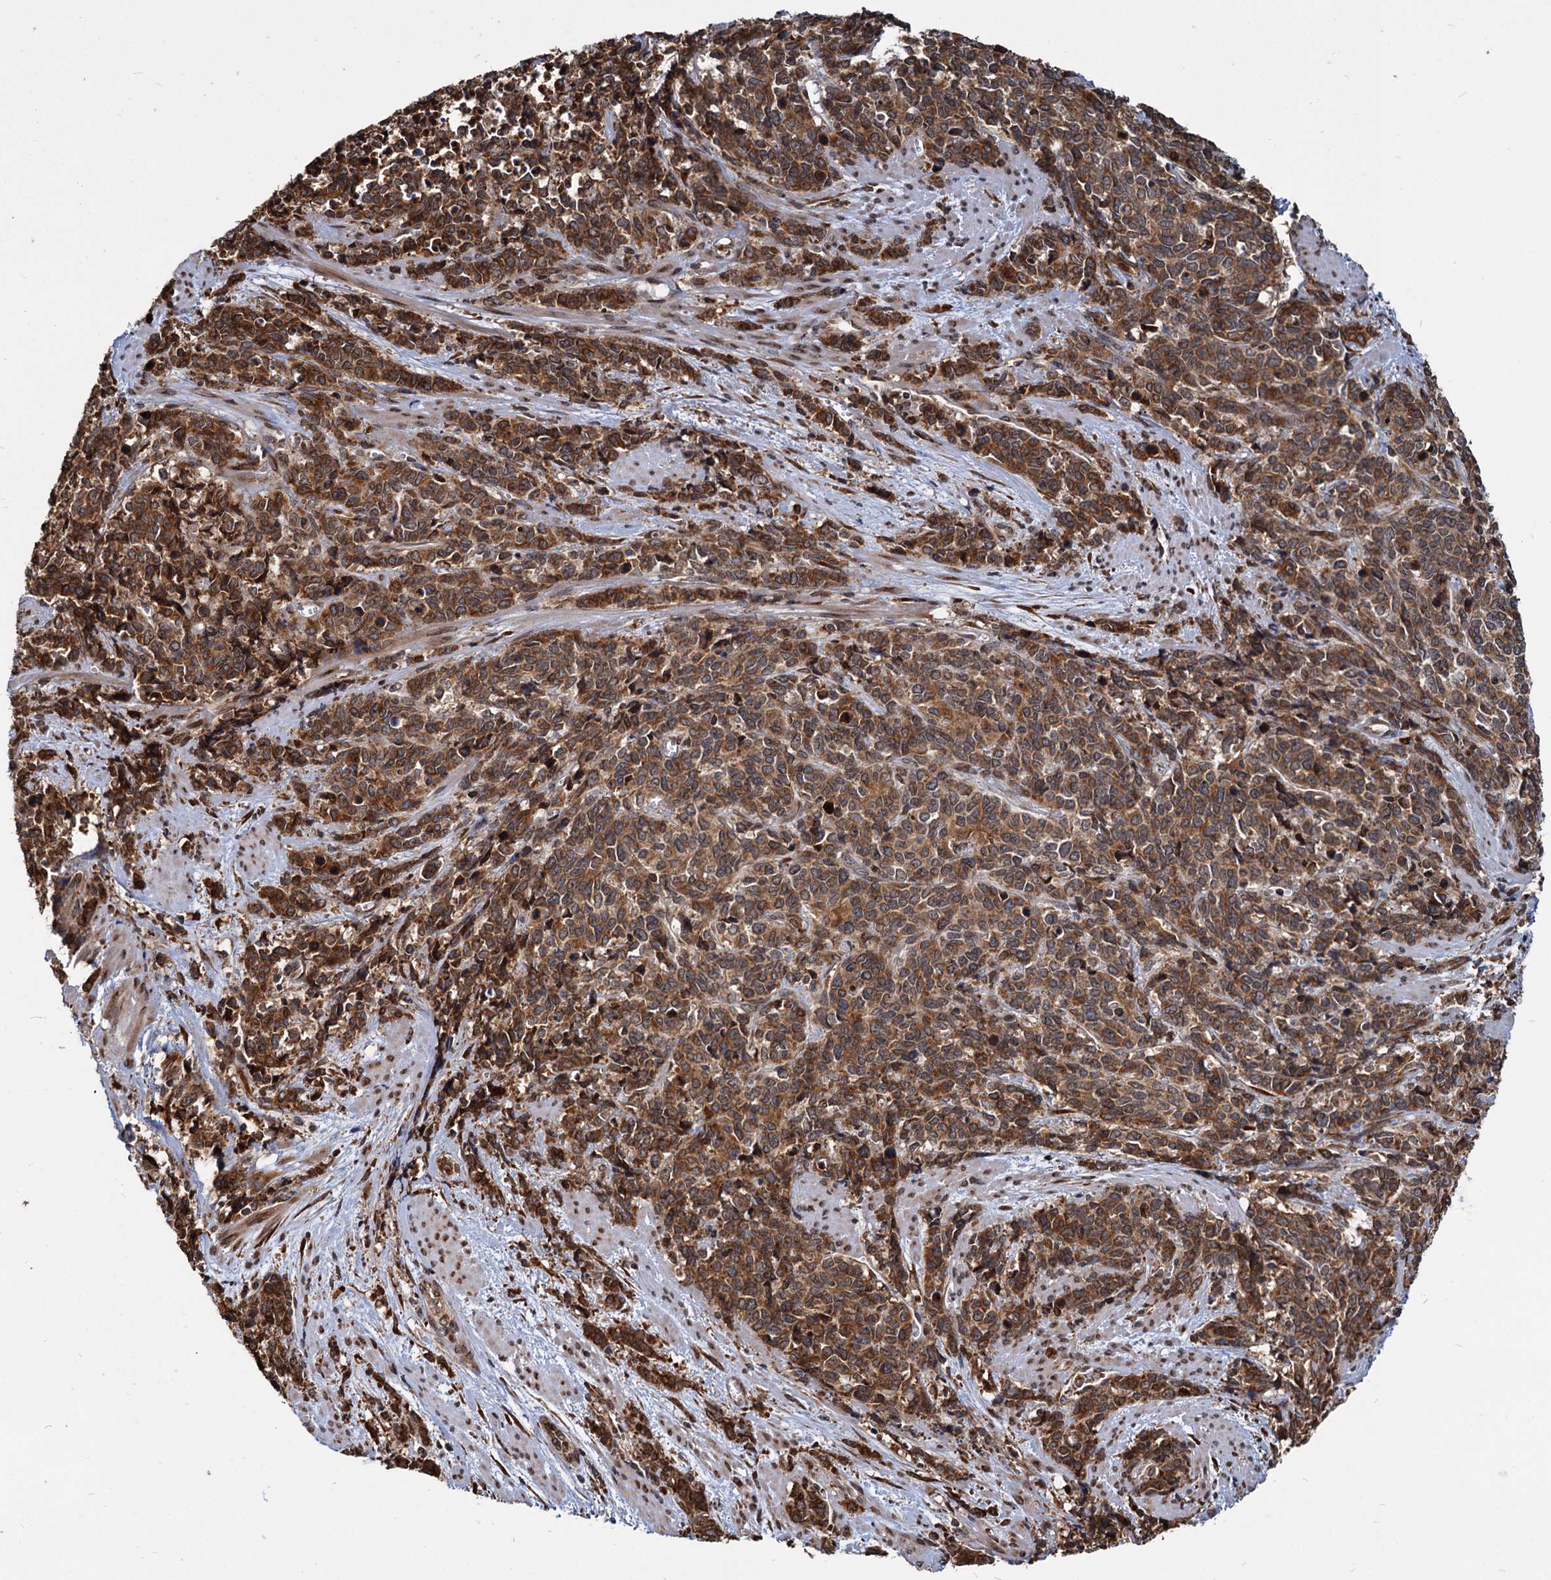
{"staining": {"intensity": "moderate", "quantity": ">75%", "location": "cytoplasmic/membranous"}, "tissue": "cervical cancer", "cell_type": "Tumor cells", "image_type": "cancer", "snomed": [{"axis": "morphology", "description": "Squamous cell carcinoma, NOS"}, {"axis": "topography", "description": "Cervix"}], "caption": "Moderate cytoplasmic/membranous positivity for a protein is seen in about >75% of tumor cells of cervical cancer (squamous cell carcinoma) using immunohistochemistry (IHC).", "gene": "SAAL1", "patient": {"sex": "female", "age": 60}}